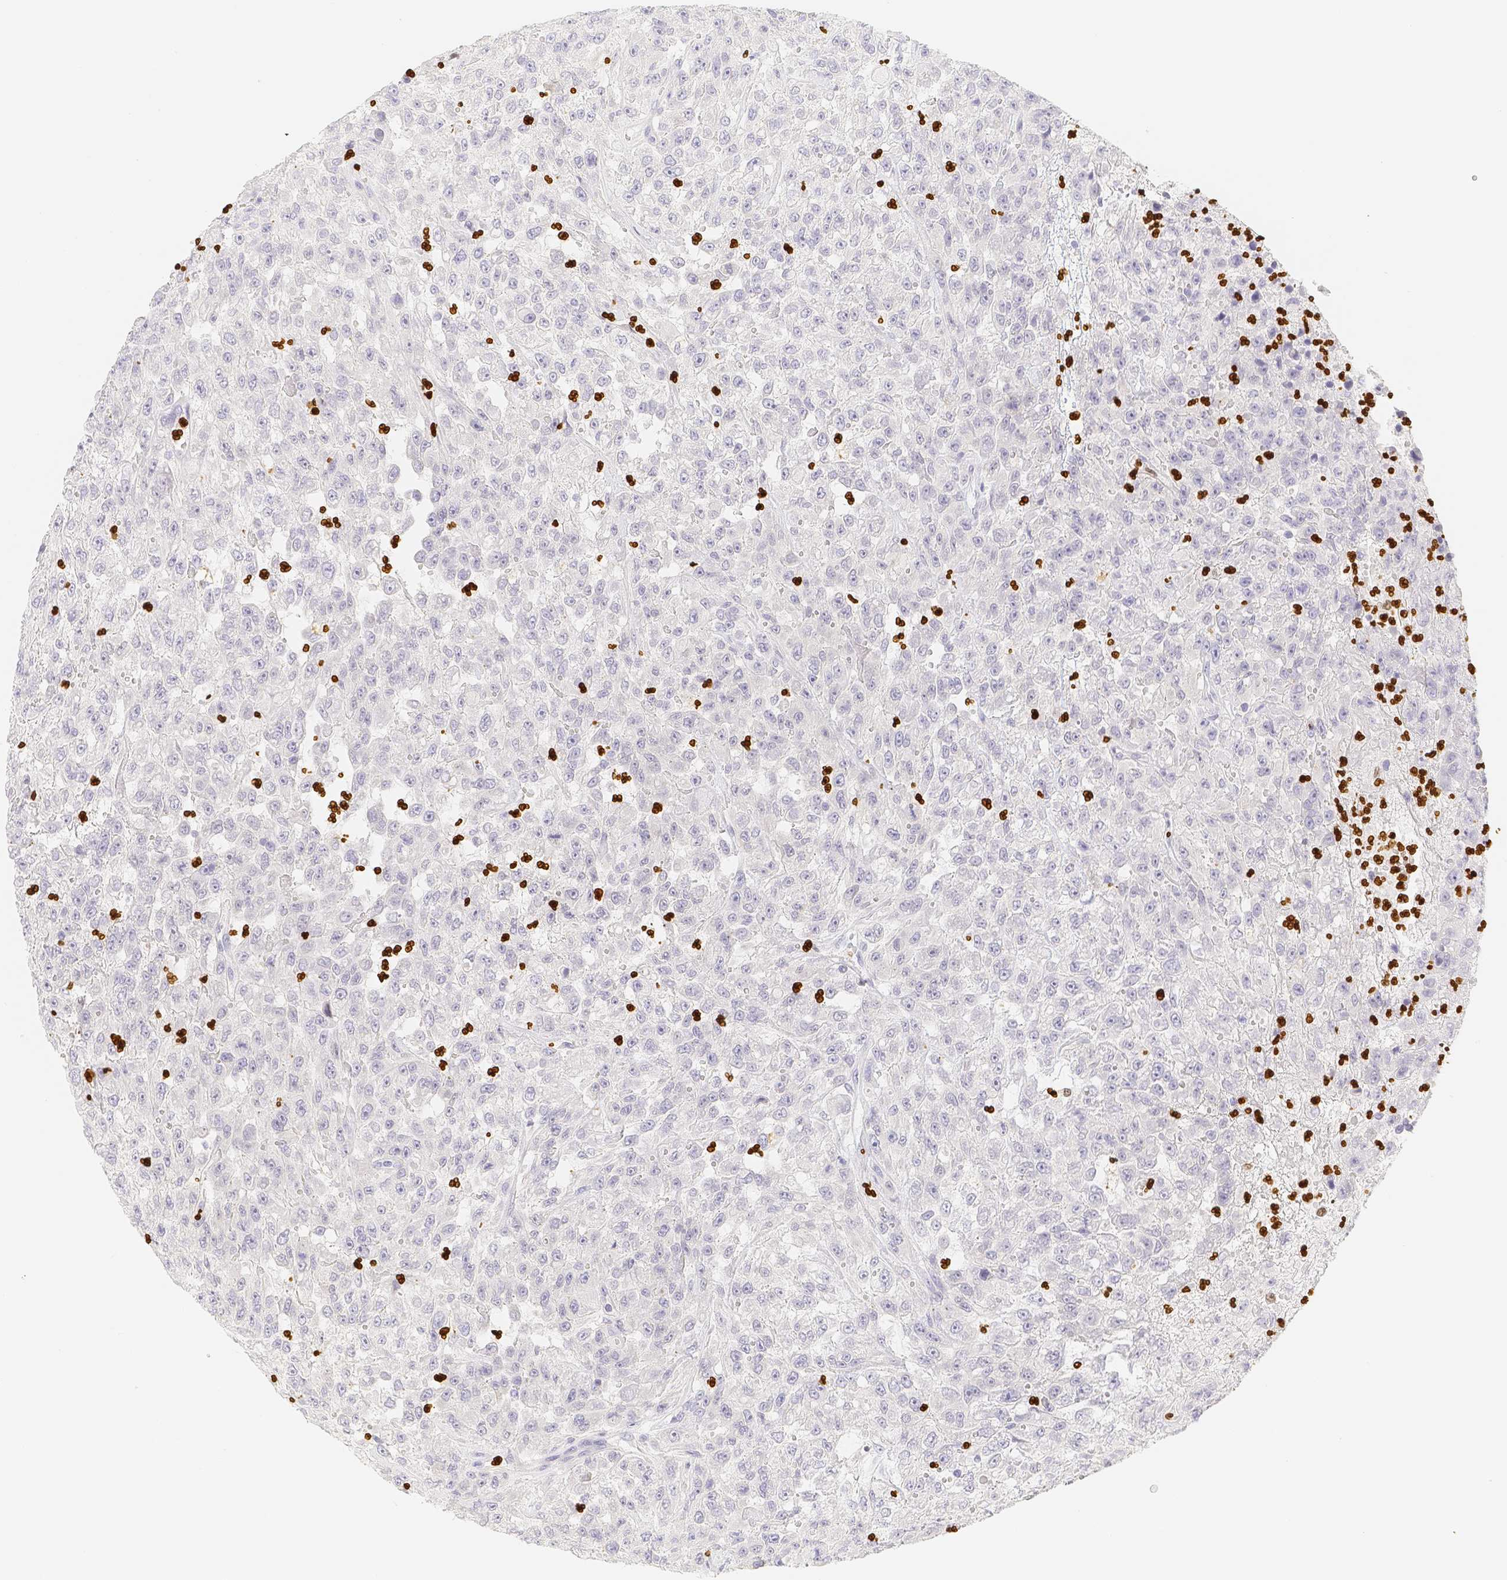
{"staining": {"intensity": "negative", "quantity": "none", "location": "none"}, "tissue": "urothelial cancer", "cell_type": "Tumor cells", "image_type": "cancer", "snomed": [{"axis": "morphology", "description": "Urothelial carcinoma, High grade"}, {"axis": "topography", "description": "Urinary bladder"}], "caption": "An immunohistochemistry photomicrograph of urothelial carcinoma (high-grade) is shown. There is no staining in tumor cells of urothelial carcinoma (high-grade).", "gene": "PADI4", "patient": {"sex": "male", "age": 46}}